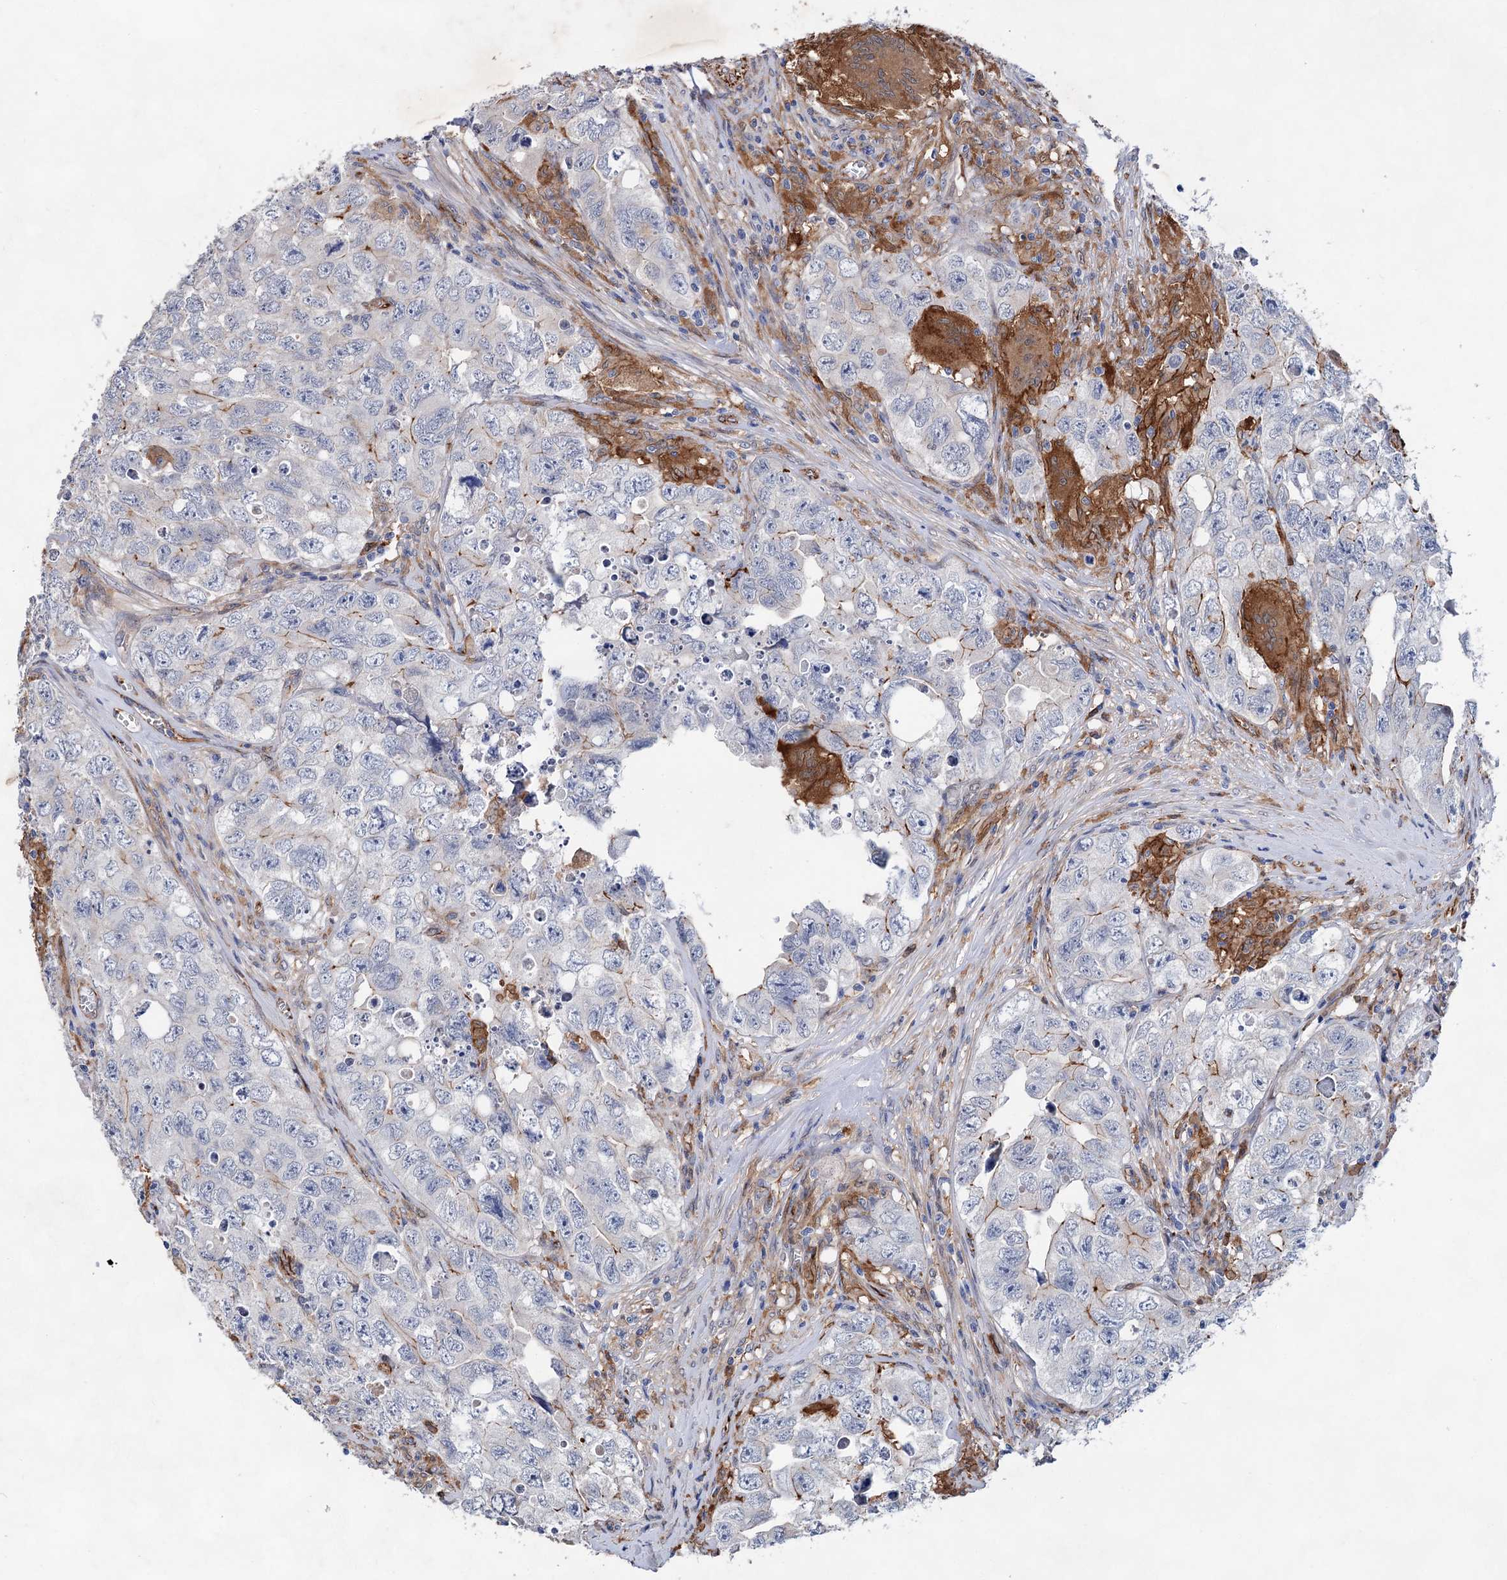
{"staining": {"intensity": "moderate", "quantity": "<25%", "location": "cytoplasmic/membranous"}, "tissue": "testis cancer", "cell_type": "Tumor cells", "image_type": "cancer", "snomed": [{"axis": "morphology", "description": "Seminoma, NOS"}, {"axis": "morphology", "description": "Carcinoma, Embryonal, NOS"}, {"axis": "topography", "description": "Testis"}], "caption": "Immunohistochemistry photomicrograph of testis cancer (seminoma) stained for a protein (brown), which displays low levels of moderate cytoplasmic/membranous expression in about <25% of tumor cells.", "gene": "TMTC3", "patient": {"sex": "male", "age": 43}}